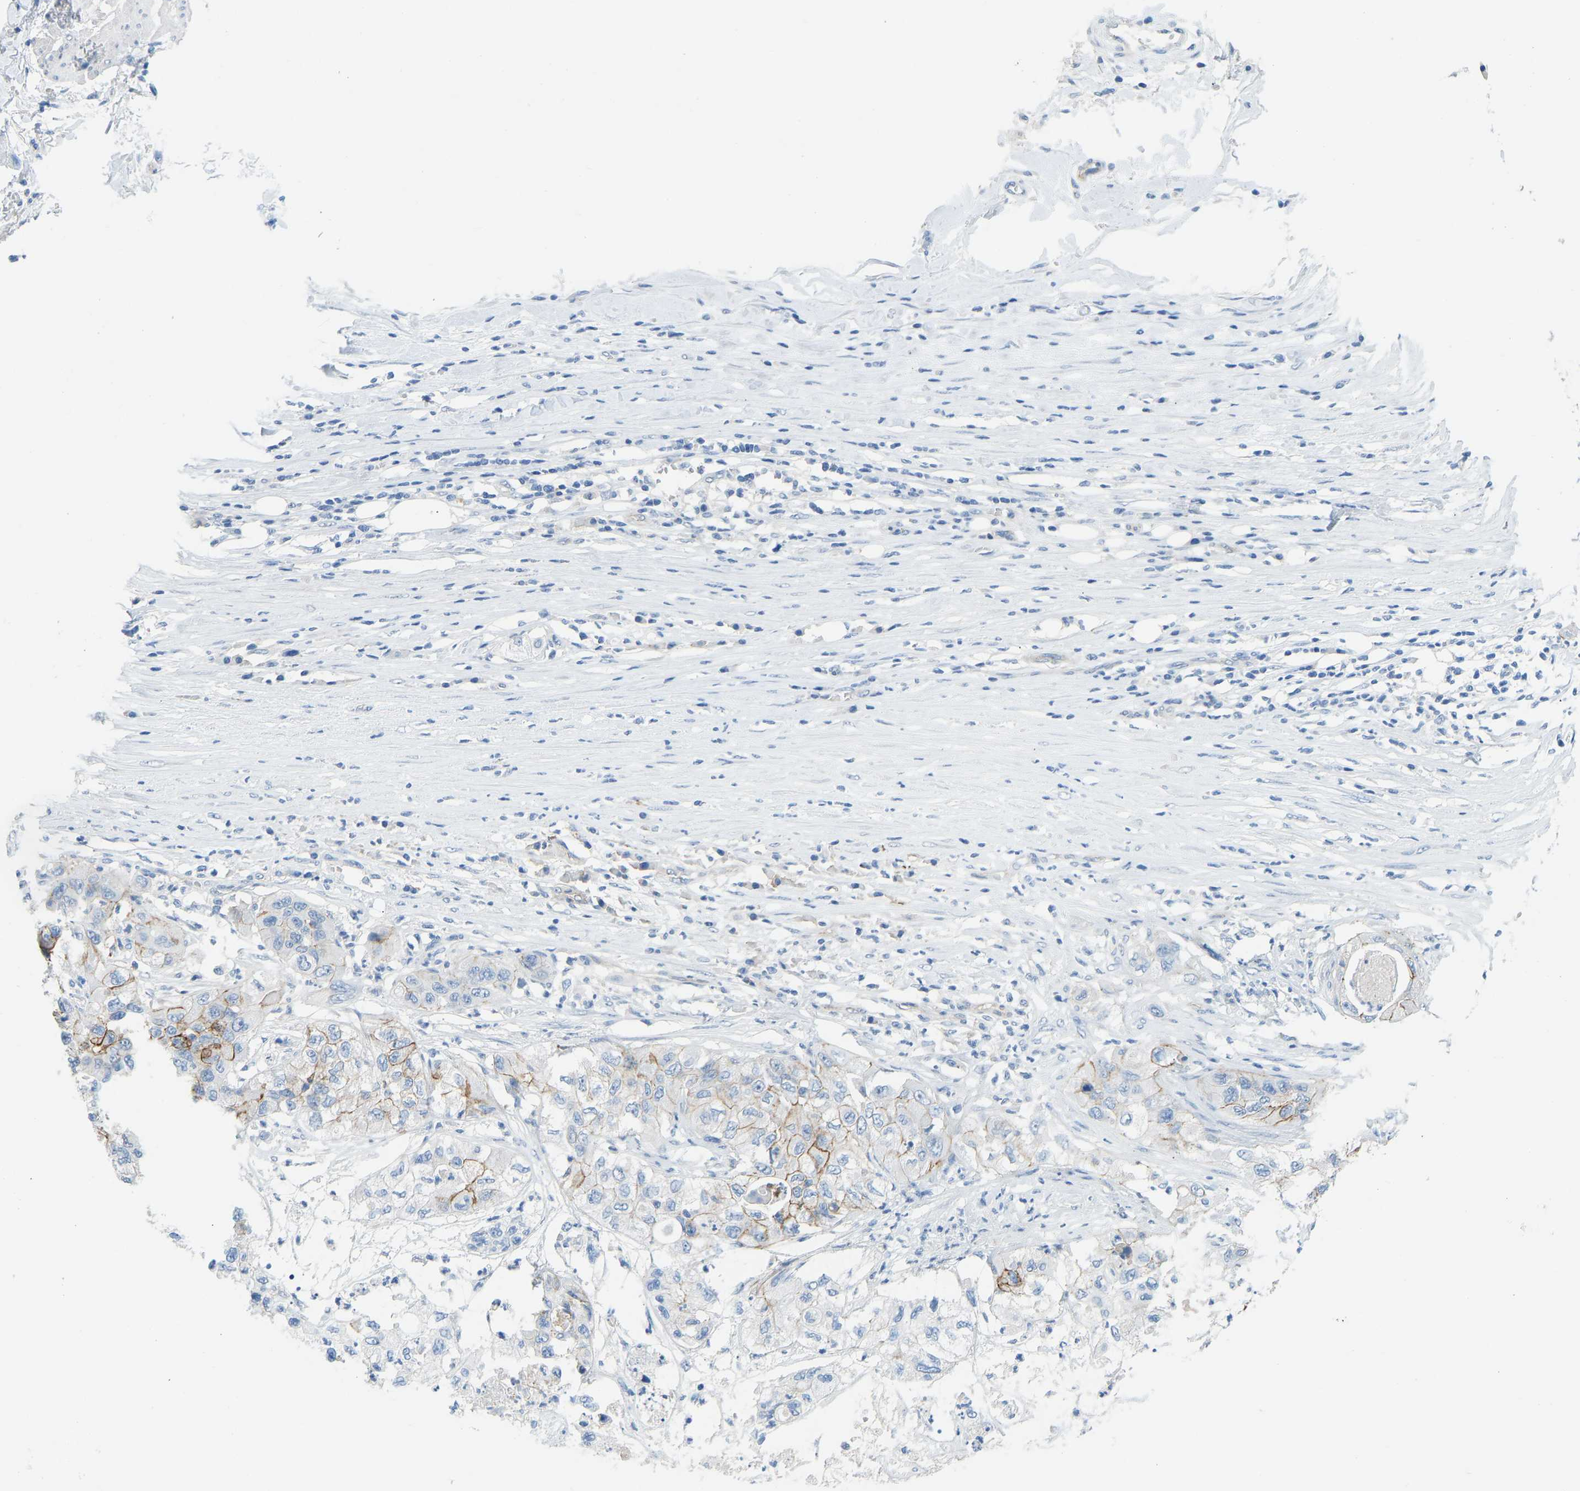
{"staining": {"intensity": "strong", "quantity": "<25%", "location": "cytoplasmic/membranous"}, "tissue": "pancreatic cancer", "cell_type": "Tumor cells", "image_type": "cancer", "snomed": [{"axis": "morphology", "description": "Adenocarcinoma, NOS"}, {"axis": "topography", "description": "Pancreas"}], "caption": "Immunohistochemistry (IHC) staining of pancreatic cancer, which shows medium levels of strong cytoplasmic/membranous positivity in about <25% of tumor cells indicating strong cytoplasmic/membranous protein positivity. The staining was performed using DAB (brown) for protein detection and nuclei were counterstained in hematoxylin (blue).", "gene": "ATP1A1", "patient": {"sex": "female", "age": 78}}